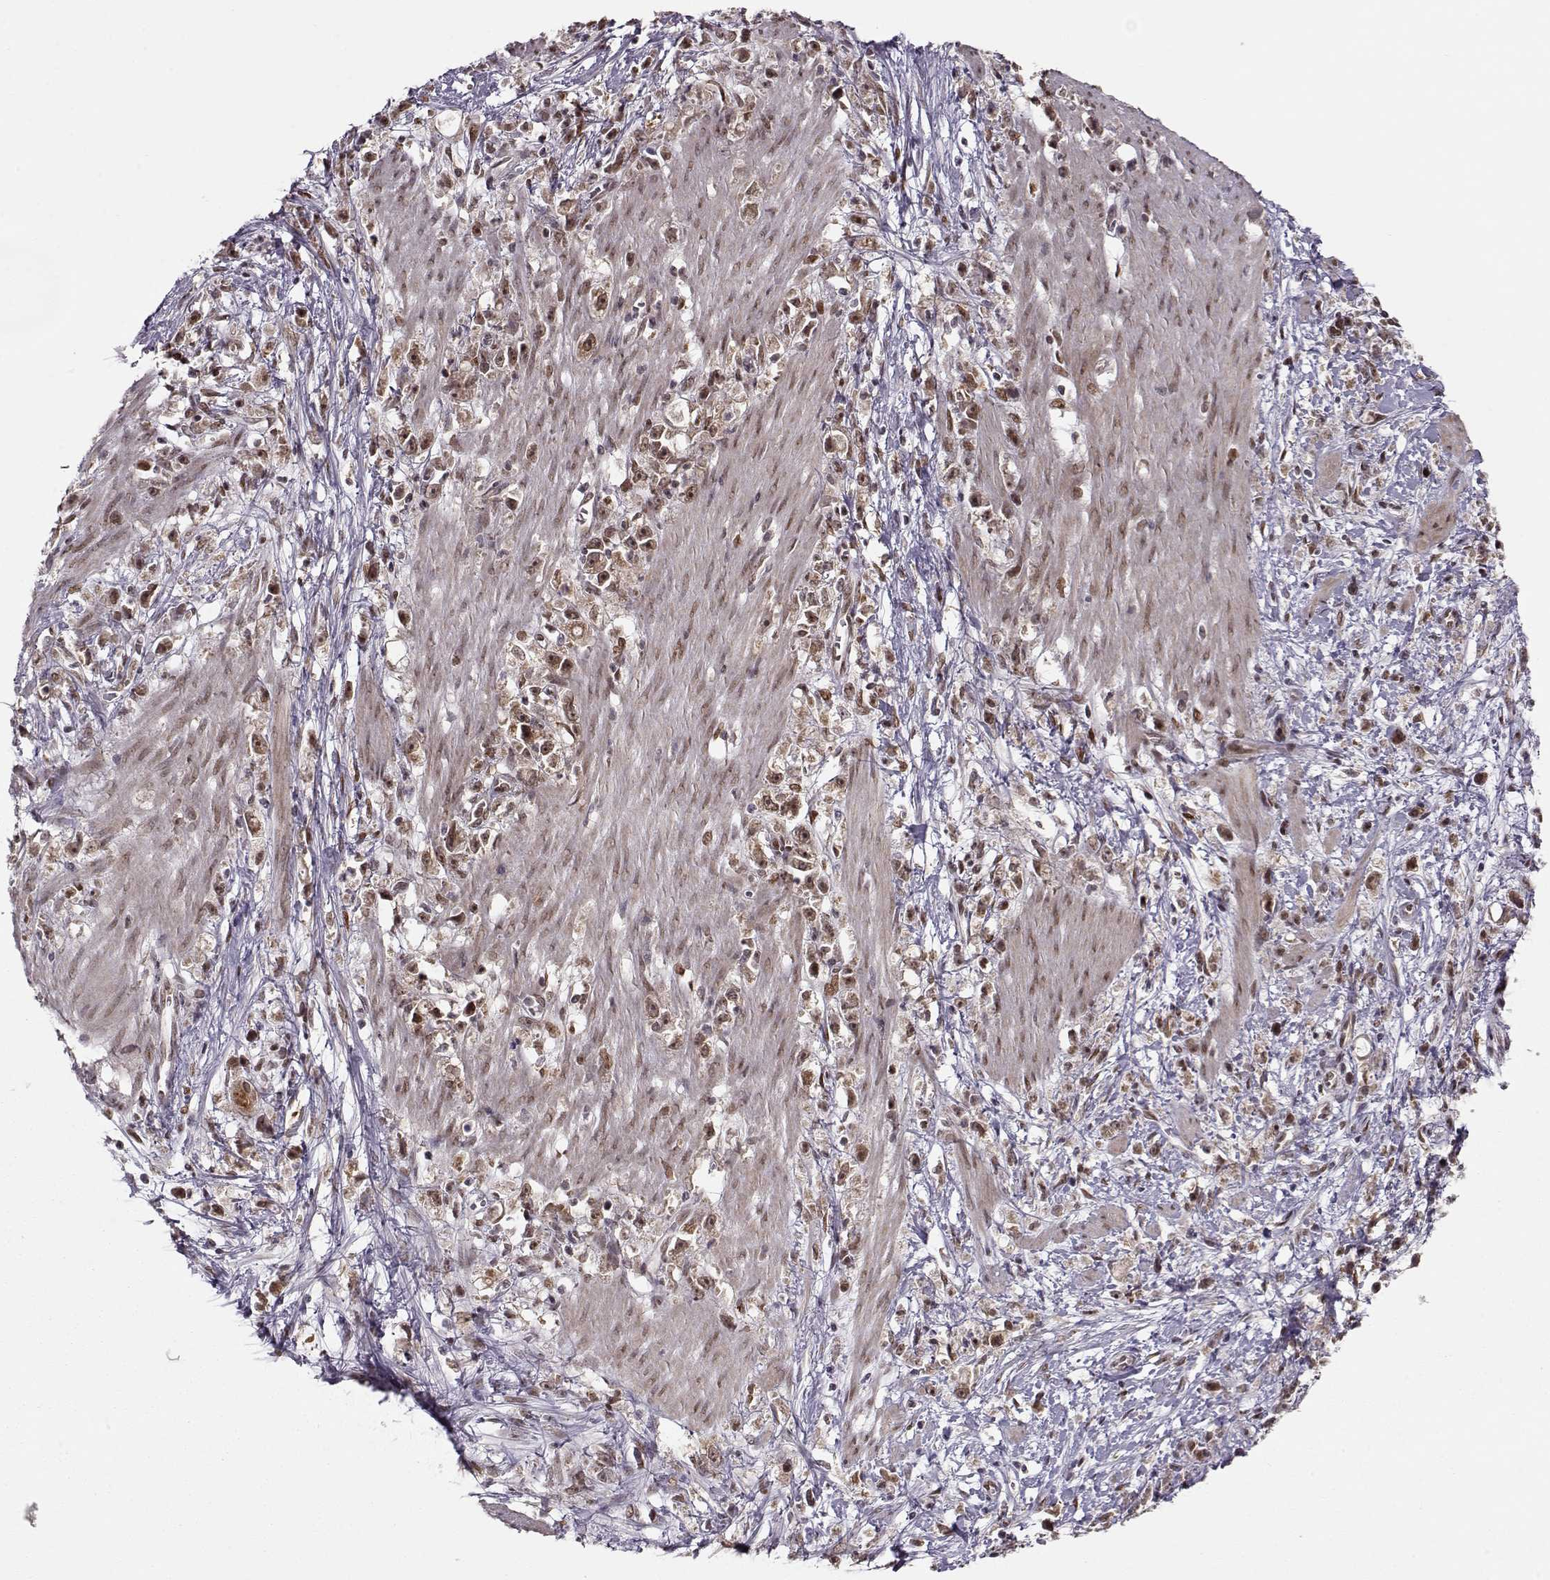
{"staining": {"intensity": "strong", "quantity": ">75%", "location": "cytoplasmic/membranous,nuclear"}, "tissue": "stomach cancer", "cell_type": "Tumor cells", "image_type": "cancer", "snomed": [{"axis": "morphology", "description": "Adenocarcinoma, NOS"}, {"axis": "topography", "description": "Stomach"}], "caption": "The immunohistochemical stain labels strong cytoplasmic/membranous and nuclear expression in tumor cells of stomach cancer tissue.", "gene": "RAI1", "patient": {"sex": "female", "age": 59}}